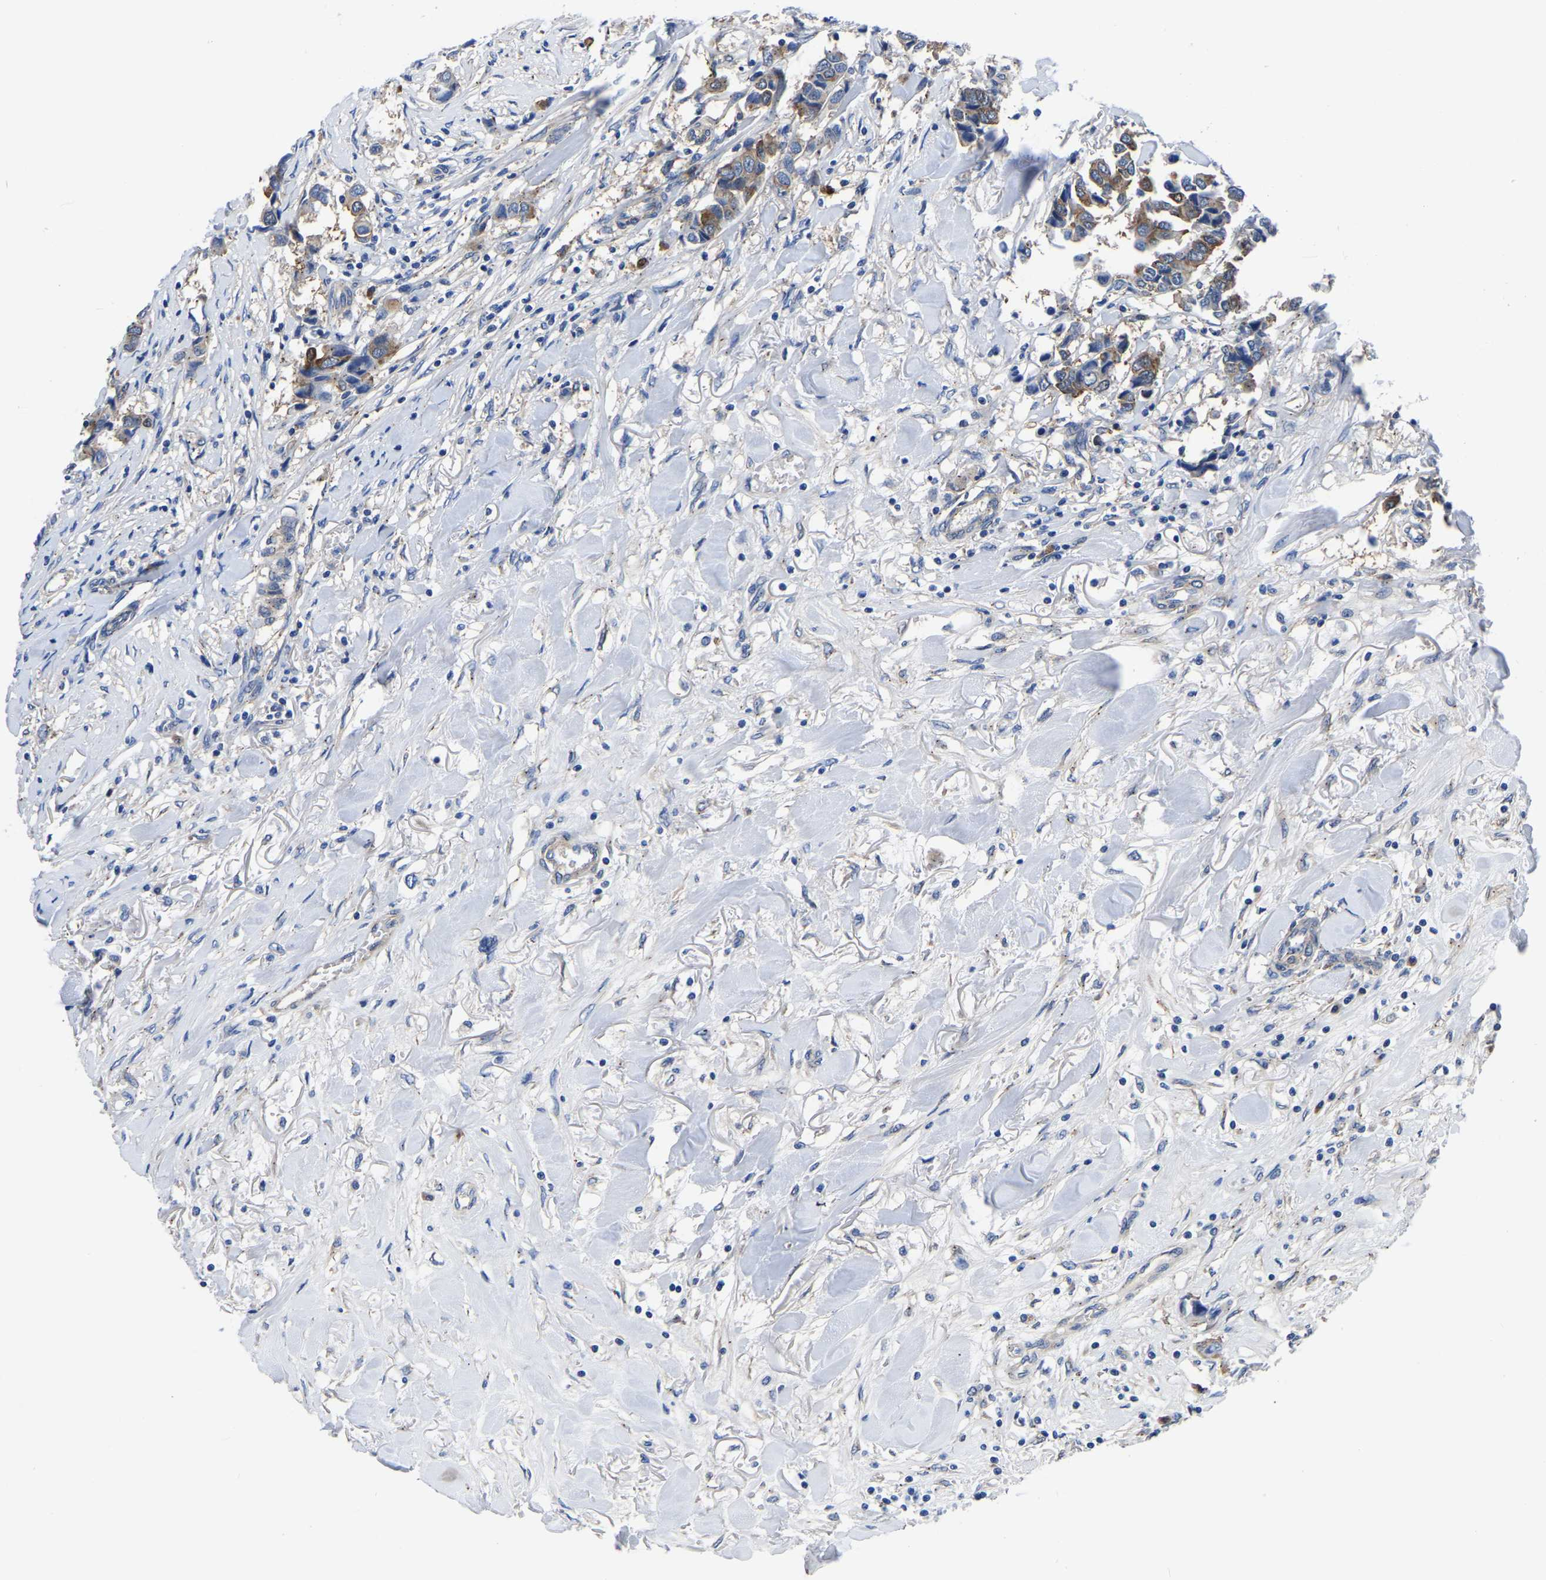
{"staining": {"intensity": "moderate", "quantity": "<25%", "location": "cytoplasmic/membranous"}, "tissue": "breast cancer", "cell_type": "Tumor cells", "image_type": "cancer", "snomed": [{"axis": "morphology", "description": "Duct carcinoma"}, {"axis": "topography", "description": "Breast"}], "caption": "A low amount of moderate cytoplasmic/membranous staining is identified in about <25% of tumor cells in breast infiltrating ductal carcinoma tissue.", "gene": "TFG", "patient": {"sex": "female", "age": 80}}